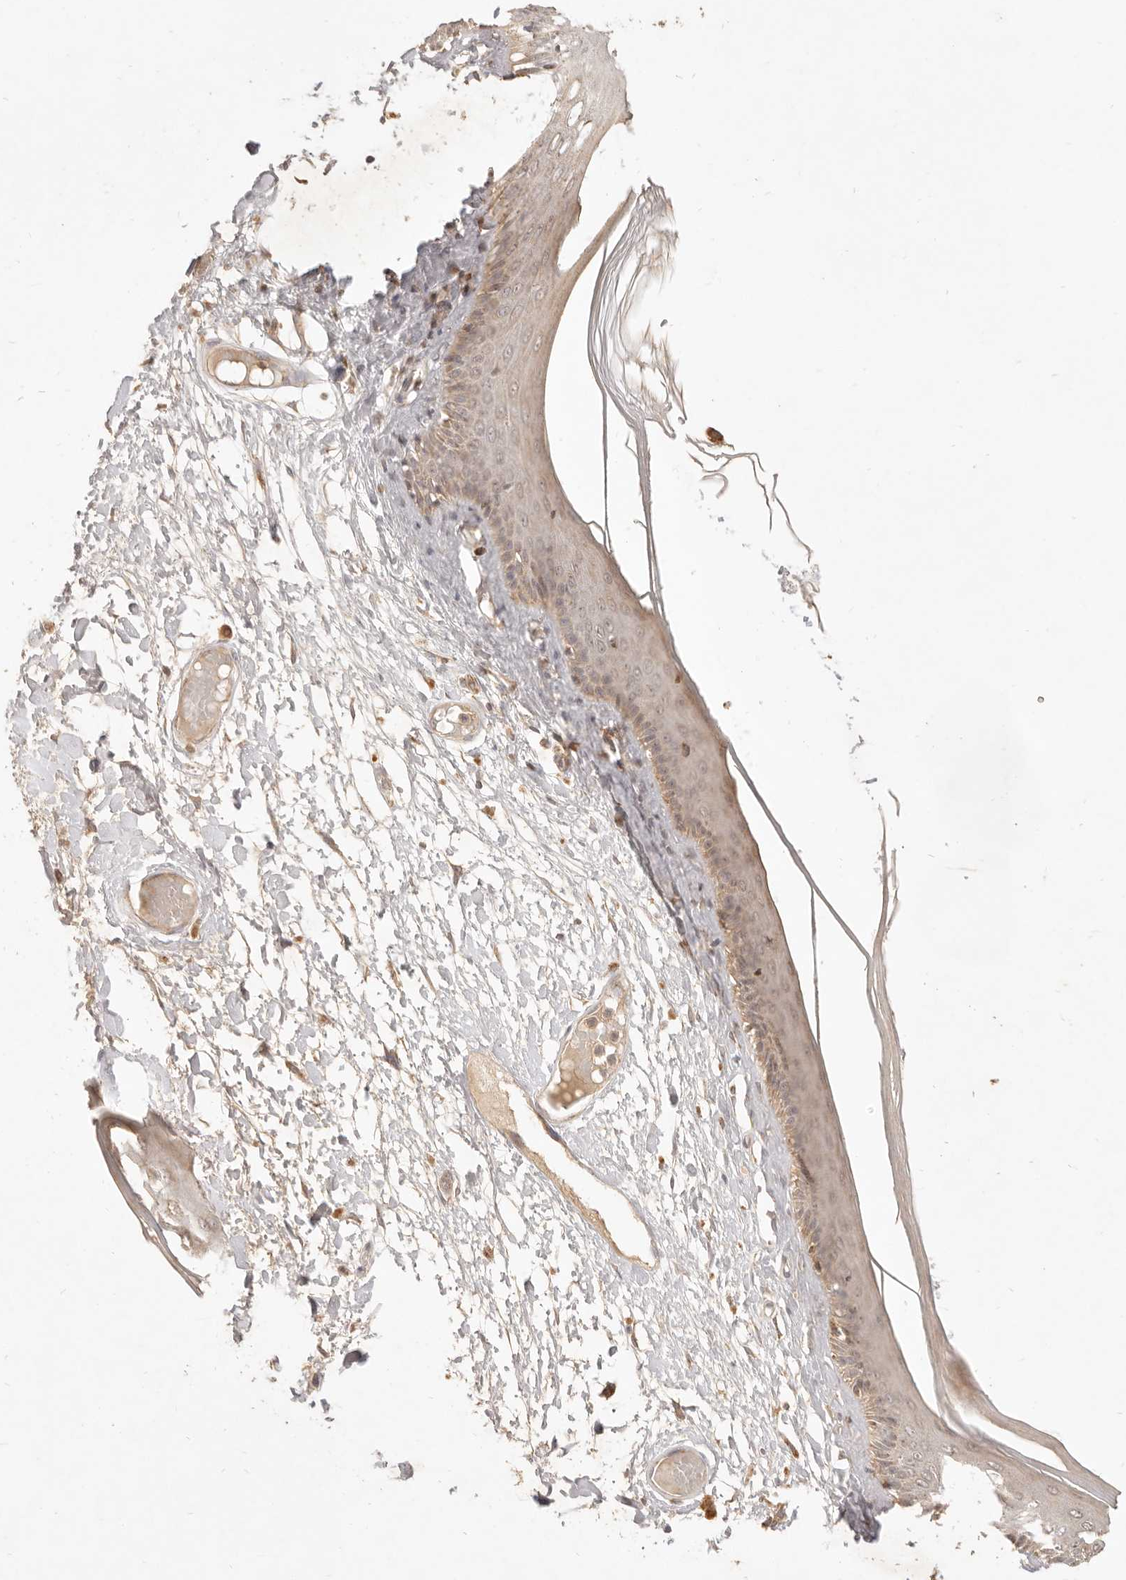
{"staining": {"intensity": "moderate", "quantity": ">75%", "location": "cytoplasmic/membranous"}, "tissue": "skin", "cell_type": "Epidermal cells", "image_type": "normal", "snomed": [{"axis": "morphology", "description": "Normal tissue, NOS"}, {"axis": "topography", "description": "Vulva"}], "caption": "Protein staining demonstrates moderate cytoplasmic/membranous staining in about >75% of epidermal cells in benign skin.", "gene": "CPLANE2", "patient": {"sex": "female", "age": 73}}